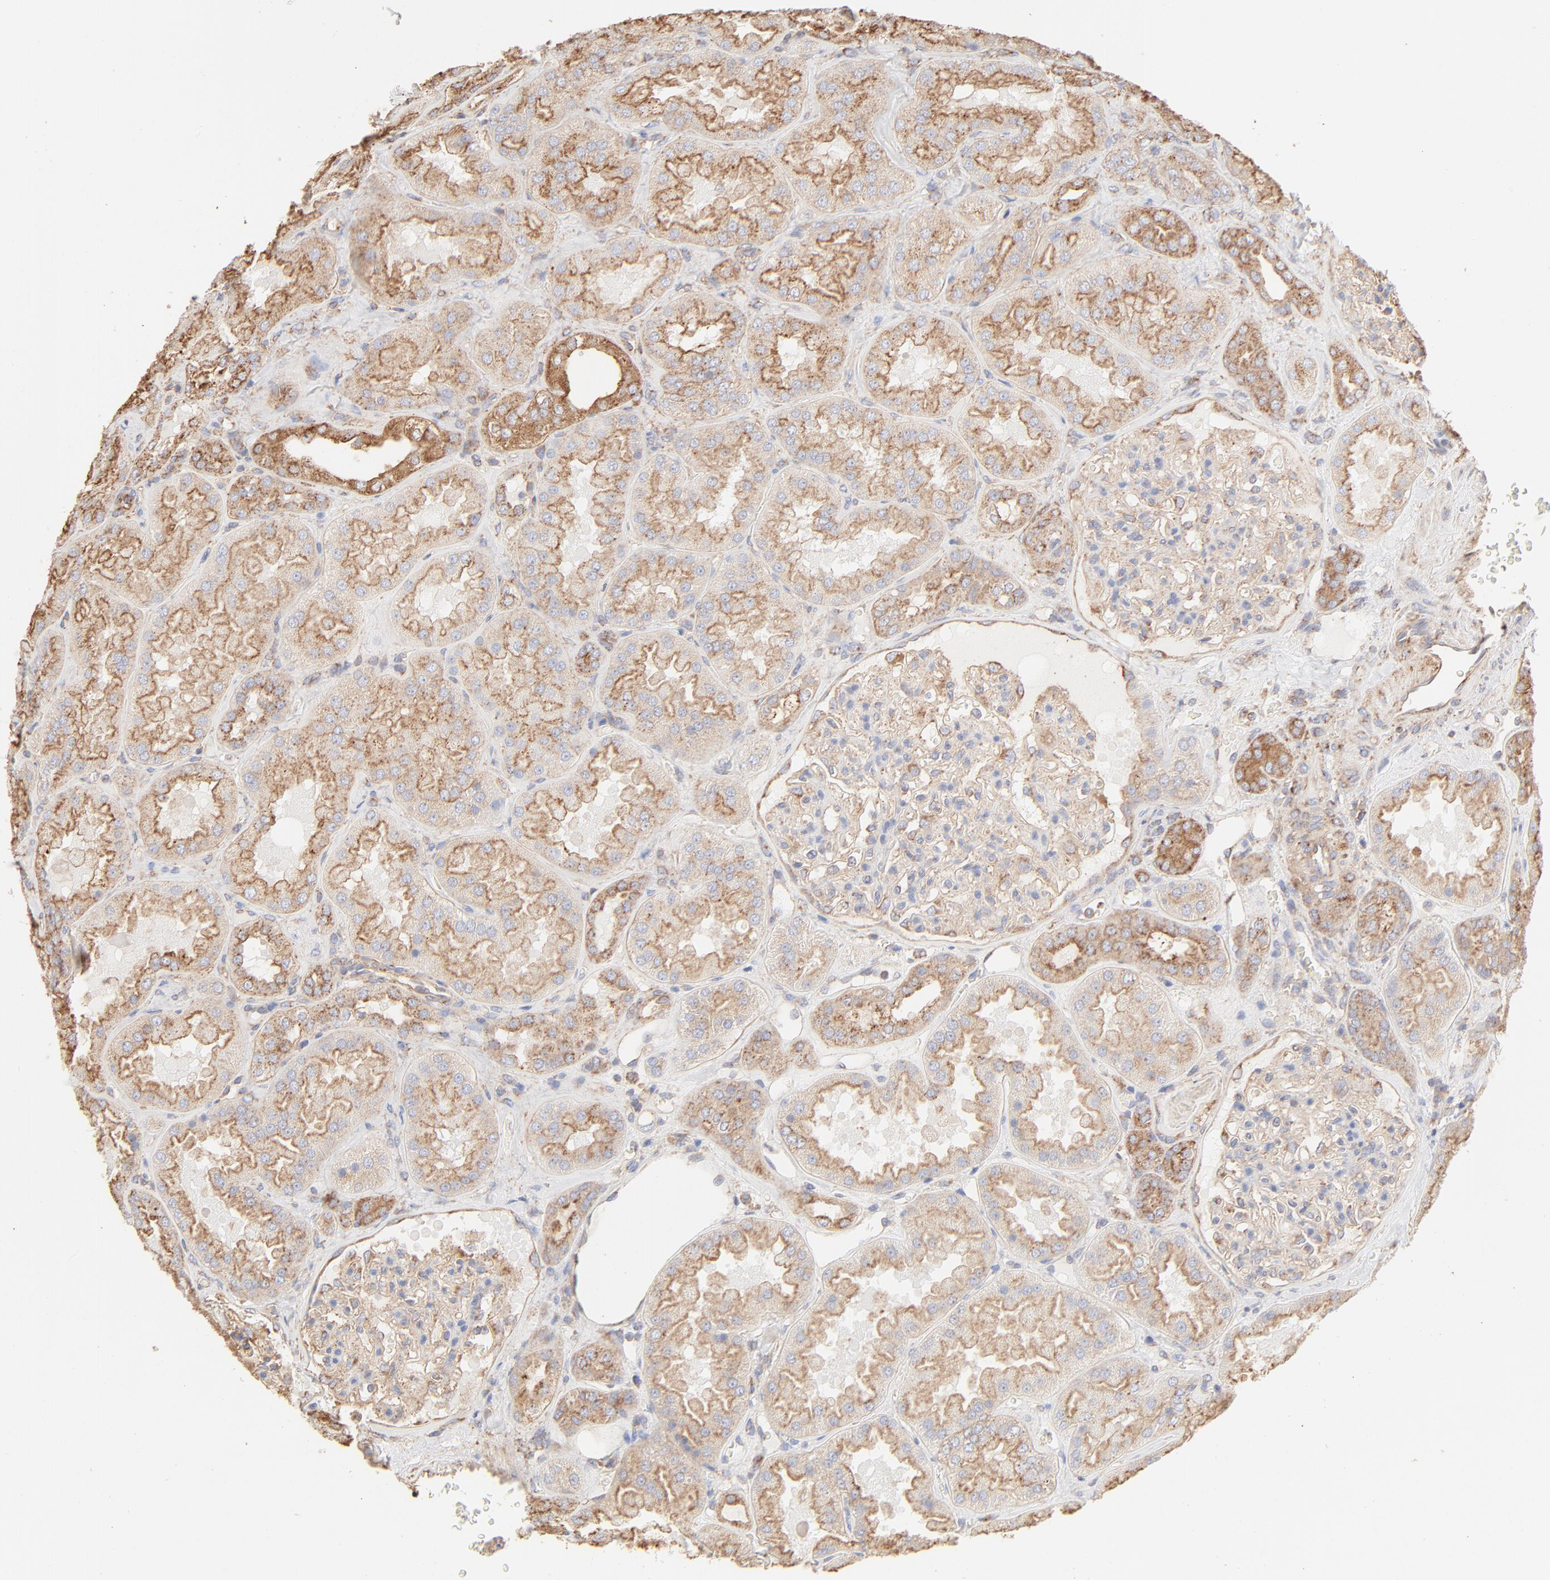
{"staining": {"intensity": "weak", "quantity": ">75%", "location": "cytoplasmic/membranous"}, "tissue": "kidney", "cell_type": "Cells in glomeruli", "image_type": "normal", "snomed": [{"axis": "morphology", "description": "Normal tissue, NOS"}, {"axis": "topography", "description": "Kidney"}], "caption": "Kidney stained with immunohistochemistry (IHC) displays weak cytoplasmic/membranous staining in approximately >75% of cells in glomeruli. (DAB (3,3'-diaminobenzidine) IHC with brightfield microscopy, high magnification).", "gene": "CLTB", "patient": {"sex": "female", "age": 56}}